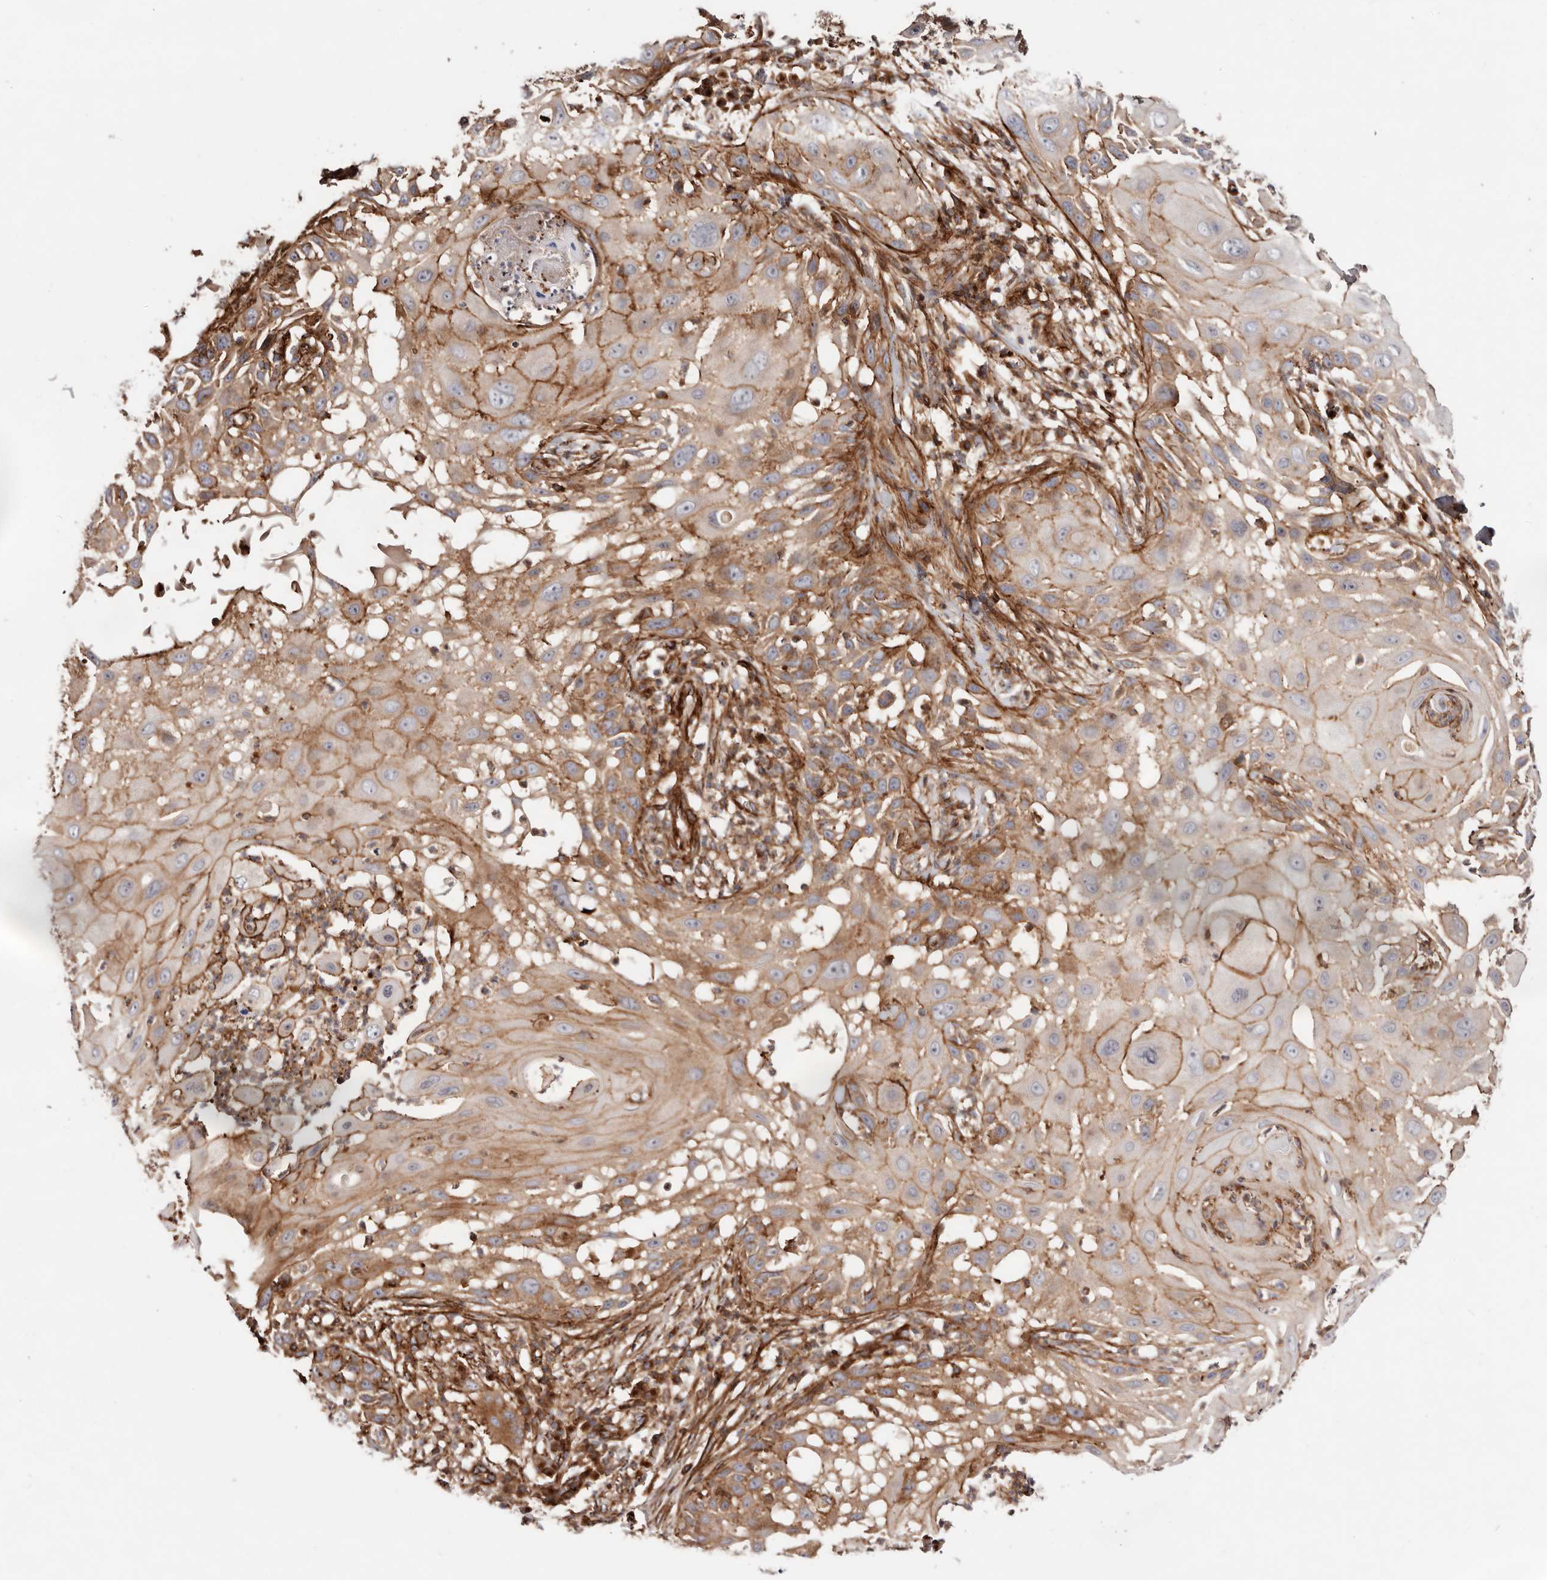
{"staining": {"intensity": "moderate", "quantity": ">75%", "location": "cytoplasmic/membranous"}, "tissue": "skin cancer", "cell_type": "Tumor cells", "image_type": "cancer", "snomed": [{"axis": "morphology", "description": "Squamous cell carcinoma, NOS"}, {"axis": "topography", "description": "Skin"}], "caption": "Moderate cytoplasmic/membranous expression for a protein is appreciated in about >75% of tumor cells of skin cancer using immunohistochemistry (IHC).", "gene": "PTPN22", "patient": {"sex": "female", "age": 44}}